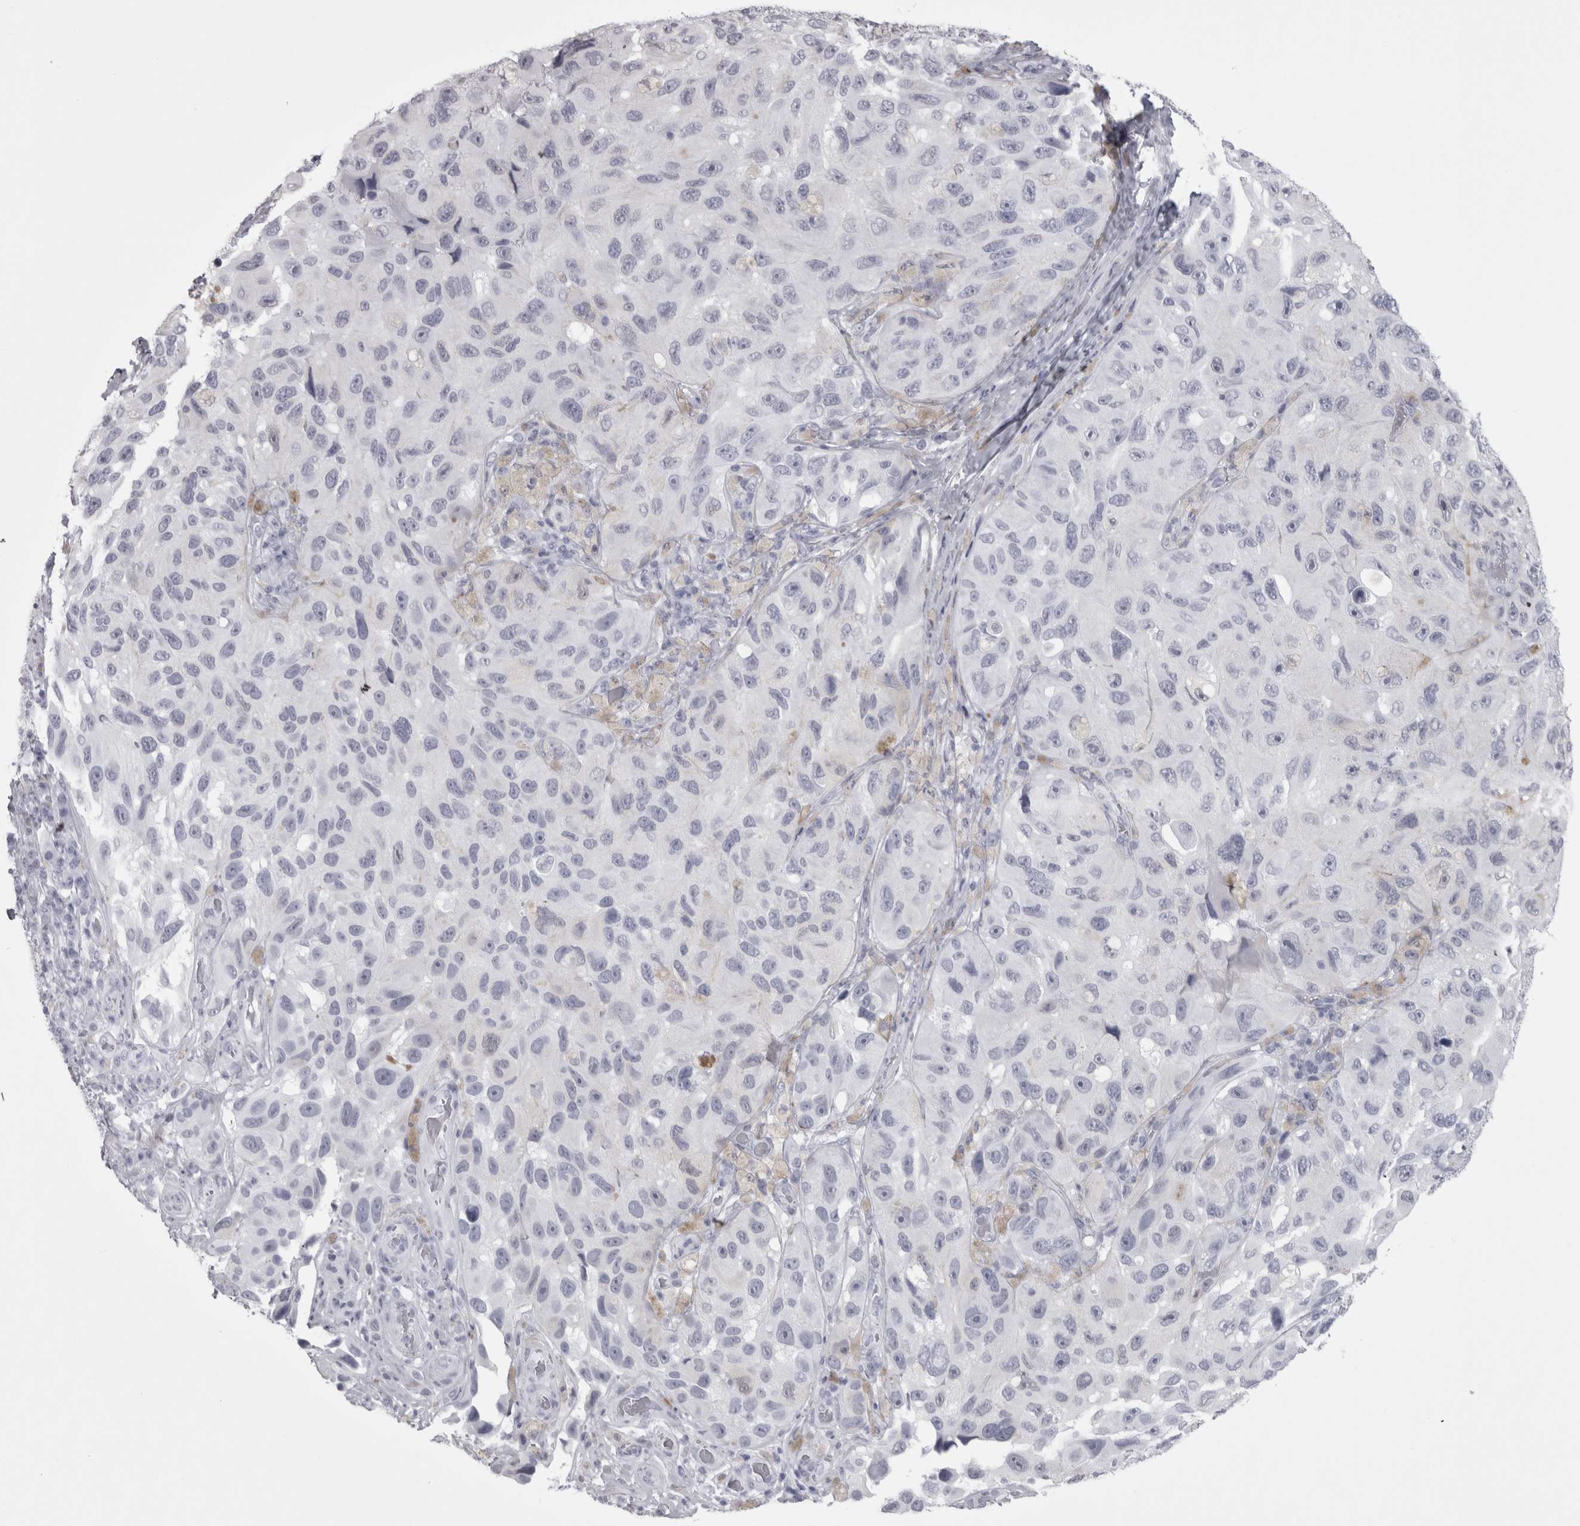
{"staining": {"intensity": "negative", "quantity": "none", "location": "none"}, "tissue": "melanoma", "cell_type": "Tumor cells", "image_type": "cancer", "snomed": [{"axis": "morphology", "description": "Malignant melanoma, NOS"}, {"axis": "topography", "description": "Skin"}], "caption": "Immunohistochemistry micrograph of neoplastic tissue: human malignant melanoma stained with DAB shows no significant protein positivity in tumor cells.", "gene": "SKAP1", "patient": {"sex": "female", "age": 73}}